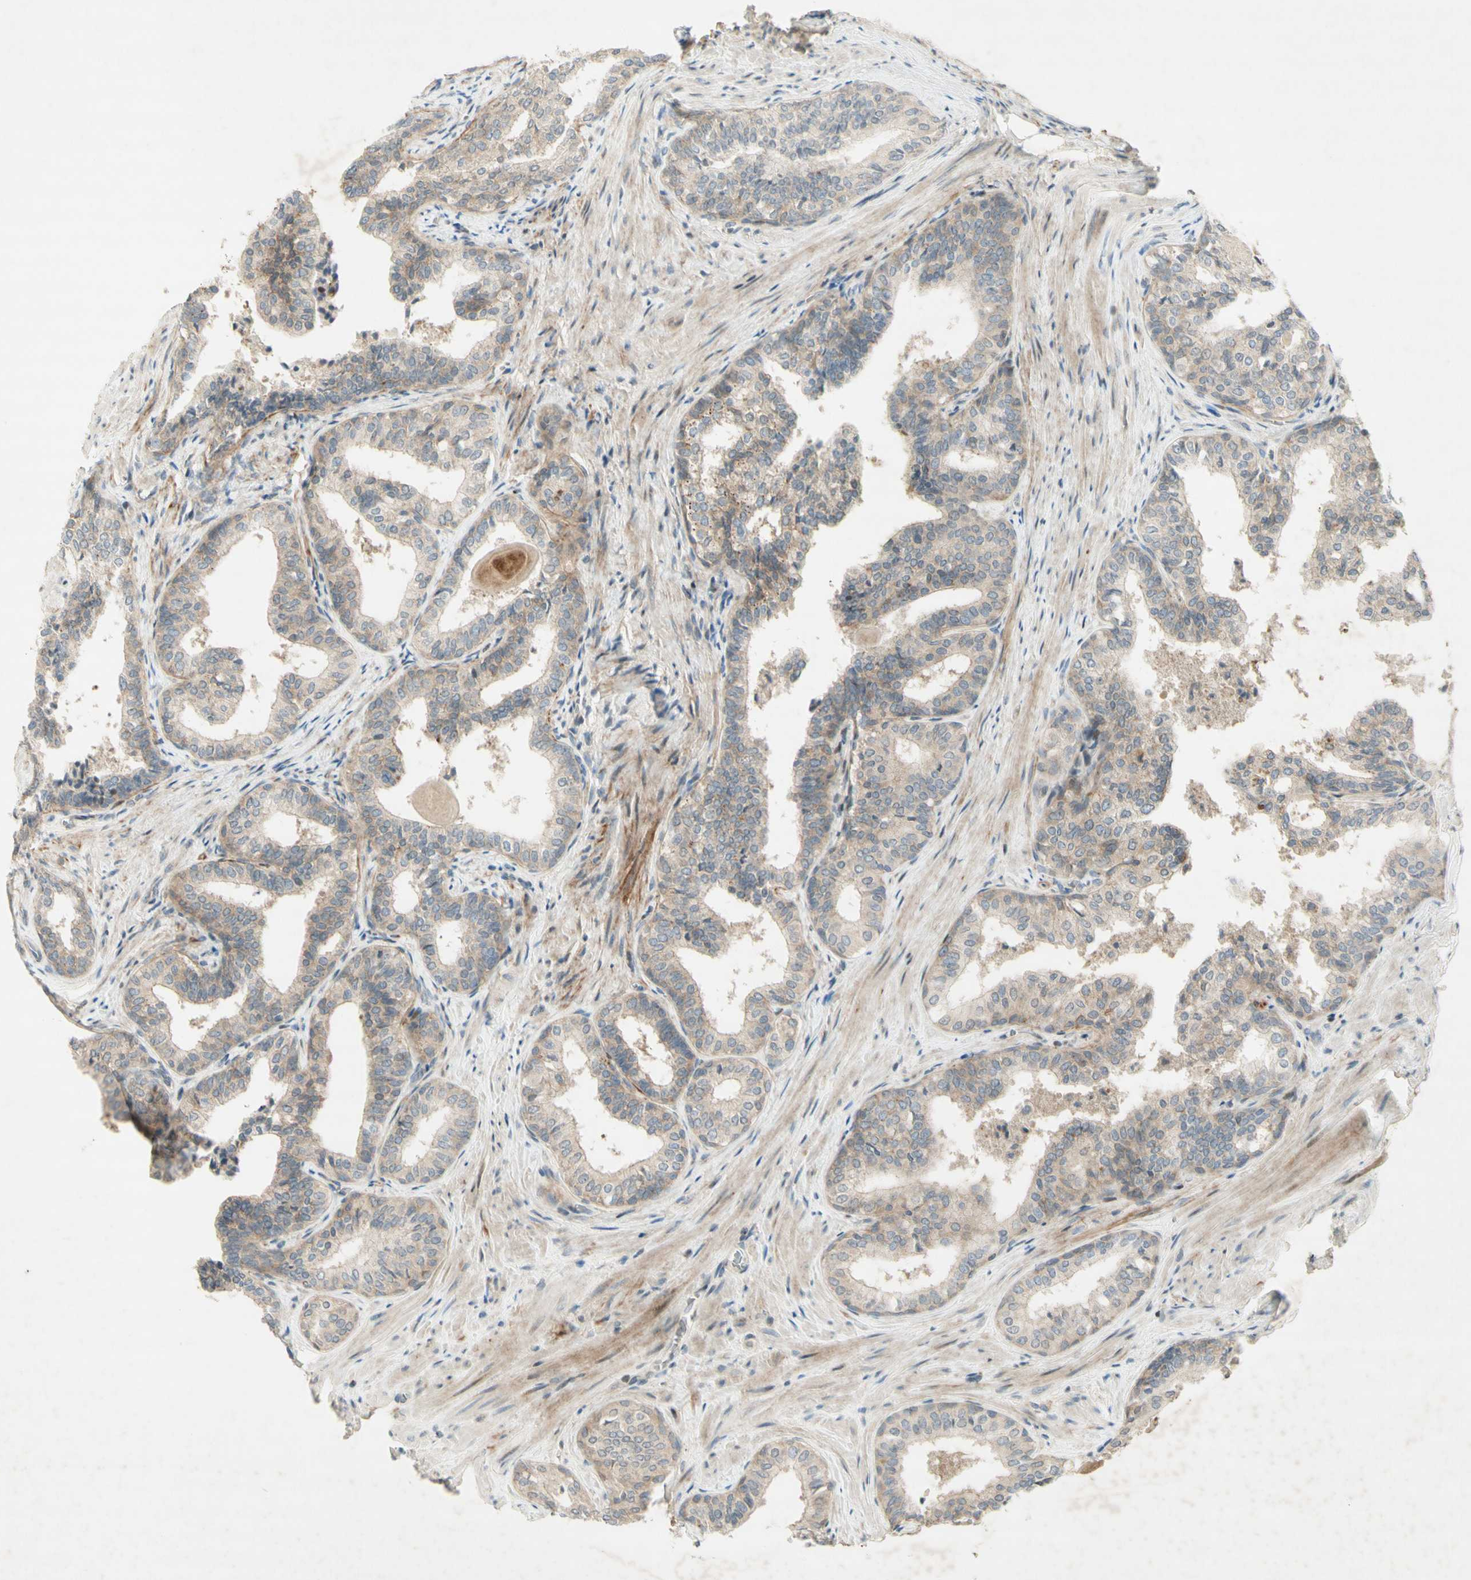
{"staining": {"intensity": "weak", "quantity": ">75%", "location": "cytoplasmic/membranous"}, "tissue": "prostate cancer", "cell_type": "Tumor cells", "image_type": "cancer", "snomed": [{"axis": "morphology", "description": "Adenocarcinoma, Low grade"}, {"axis": "topography", "description": "Prostate"}], "caption": "IHC (DAB) staining of human prostate cancer (low-grade adenocarcinoma) reveals weak cytoplasmic/membranous protein expression in approximately >75% of tumor cells.", "gene": "ETF1", "patient": {"sex": "male", "age": 60}}